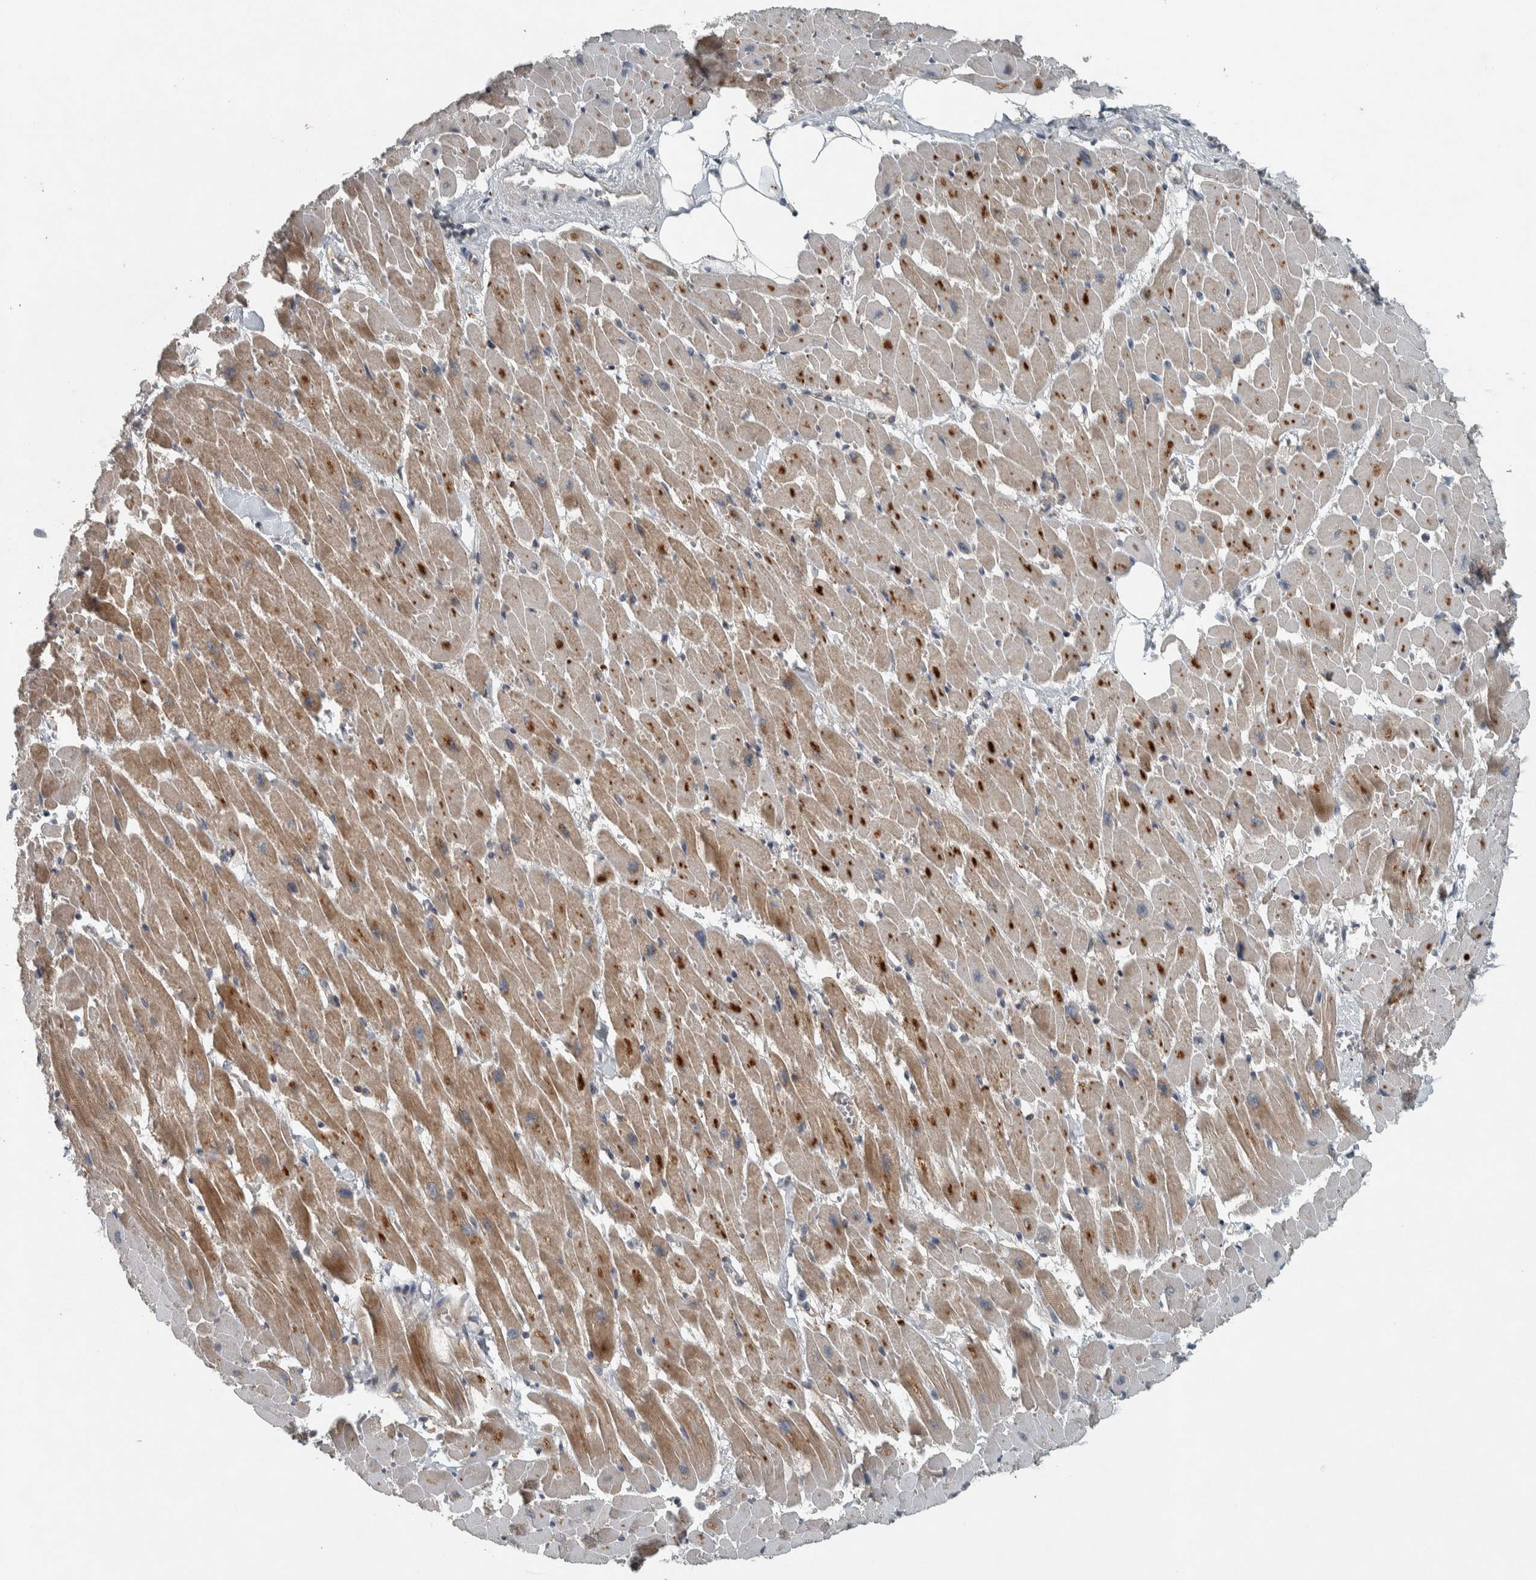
{"staining": {"intensity": "moderate", "quantity": ">75%", "location": "cytoplasmic/membranous"}, "tissue": "heart muscle", "cell_type": "Cardiomyocytes", "image_type": "normal", "snomed": [{"axis": "morphology", "description": "Normal tissue, NOS"}, {"axis": "topography", "description": "Heart"}], "caption": "This is an image of immunohistochemistry staining of benign heart muscle, which shows moderate expression in the cytoplasmic/membranous of cardiomyocytes.", "gene": "CLCN2", "patient": {"sex": "female", "age": 19}}